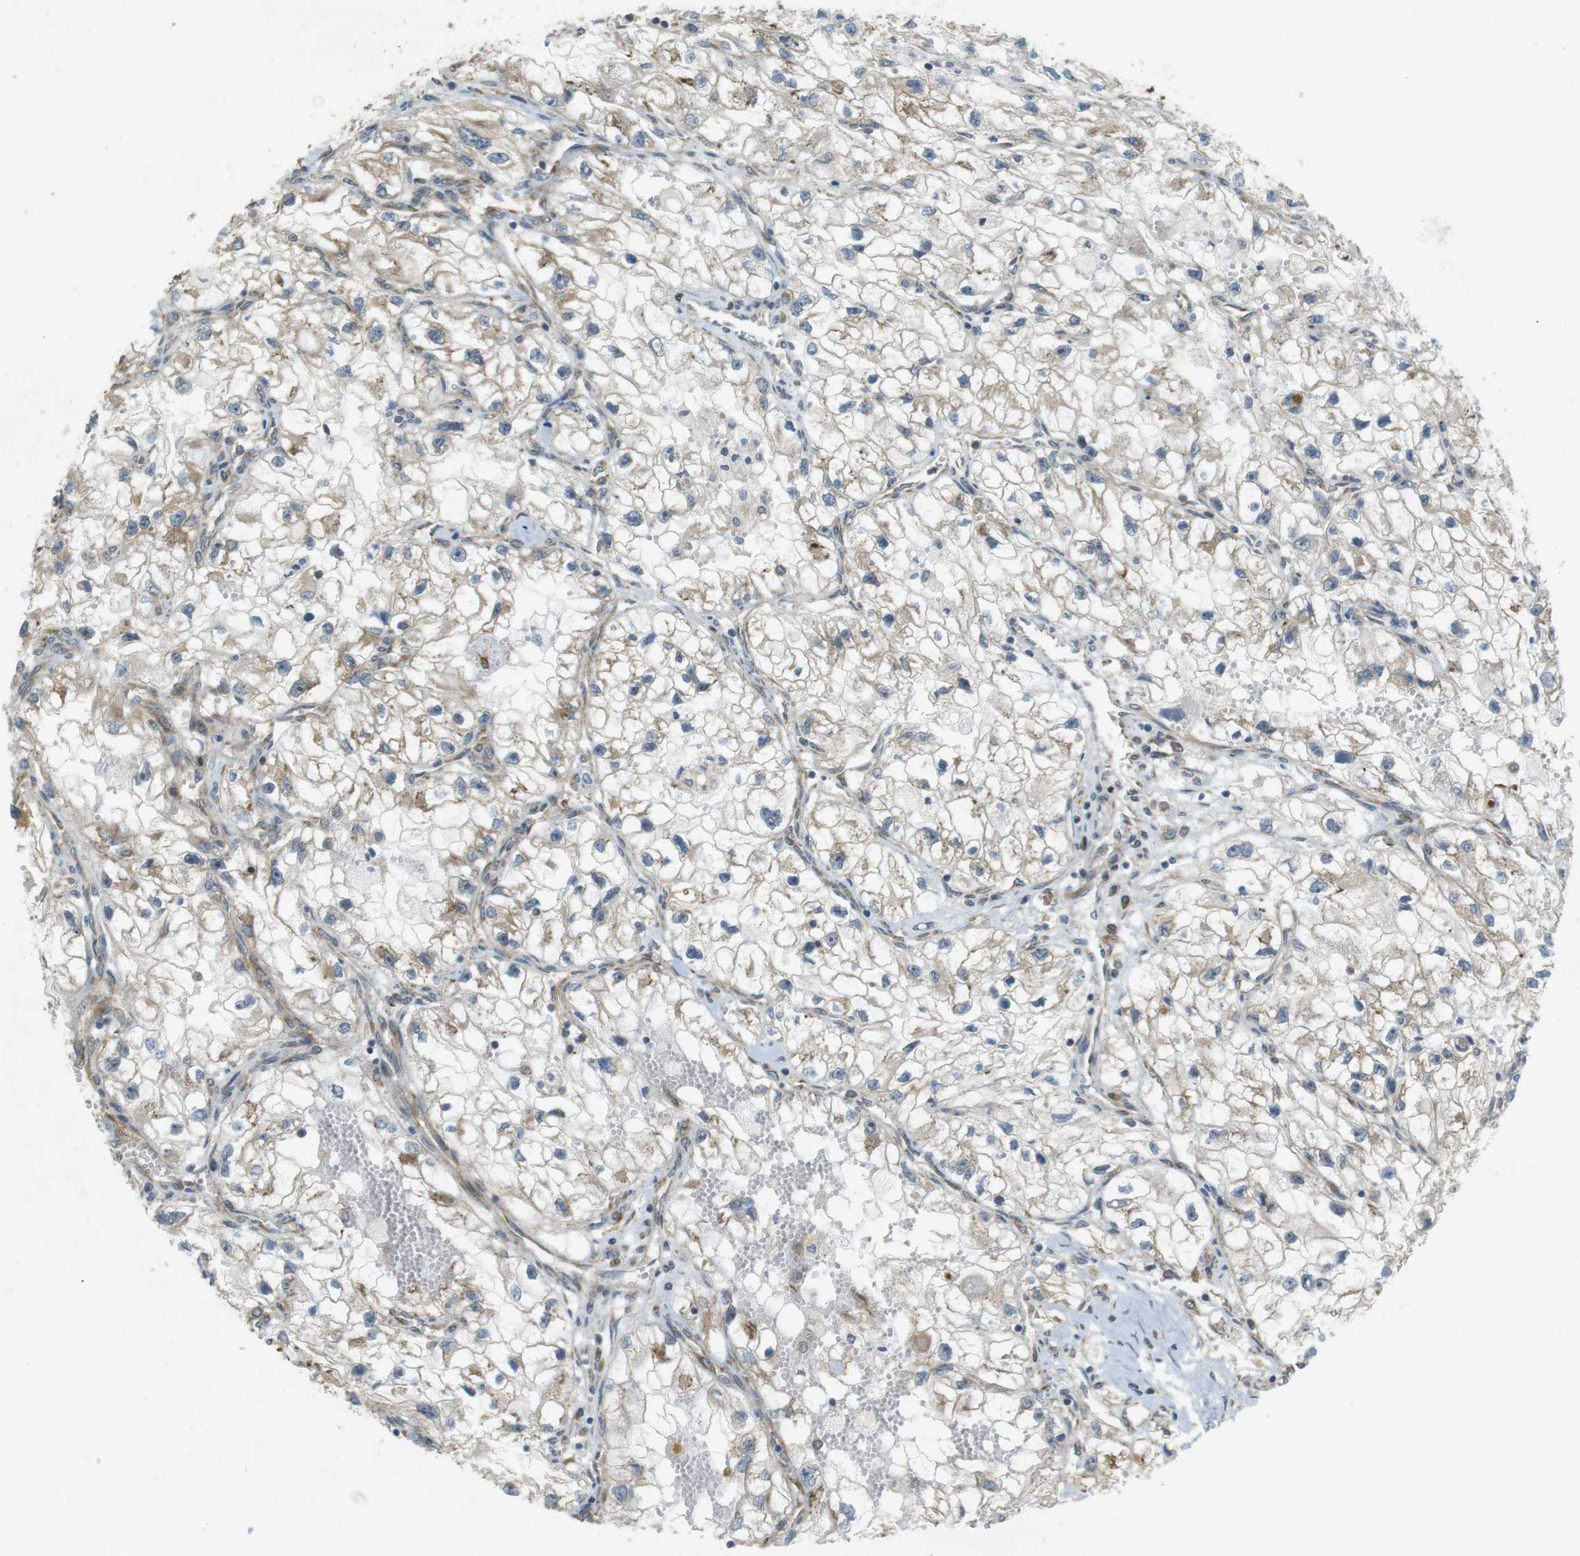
{"staining": {"intensity": "weak", "quantity": "<25%", "location": "cytoplasmic/membranous"}, "tissue": "renal cancer", "cell_type": "Tumor cells", "image_type": "cancer", "snomed": [{"axis": "morphology", "description": "Adenocarcinoma, NOS"}, {"axis": "topography", "description": "Kidney"}], "caption": "Immunohistochemistry of renal cancer demonstrates no positivity in tumor cells.", "gene": "SLC41A1", "patient": {"sex": "female", "age": 70}}